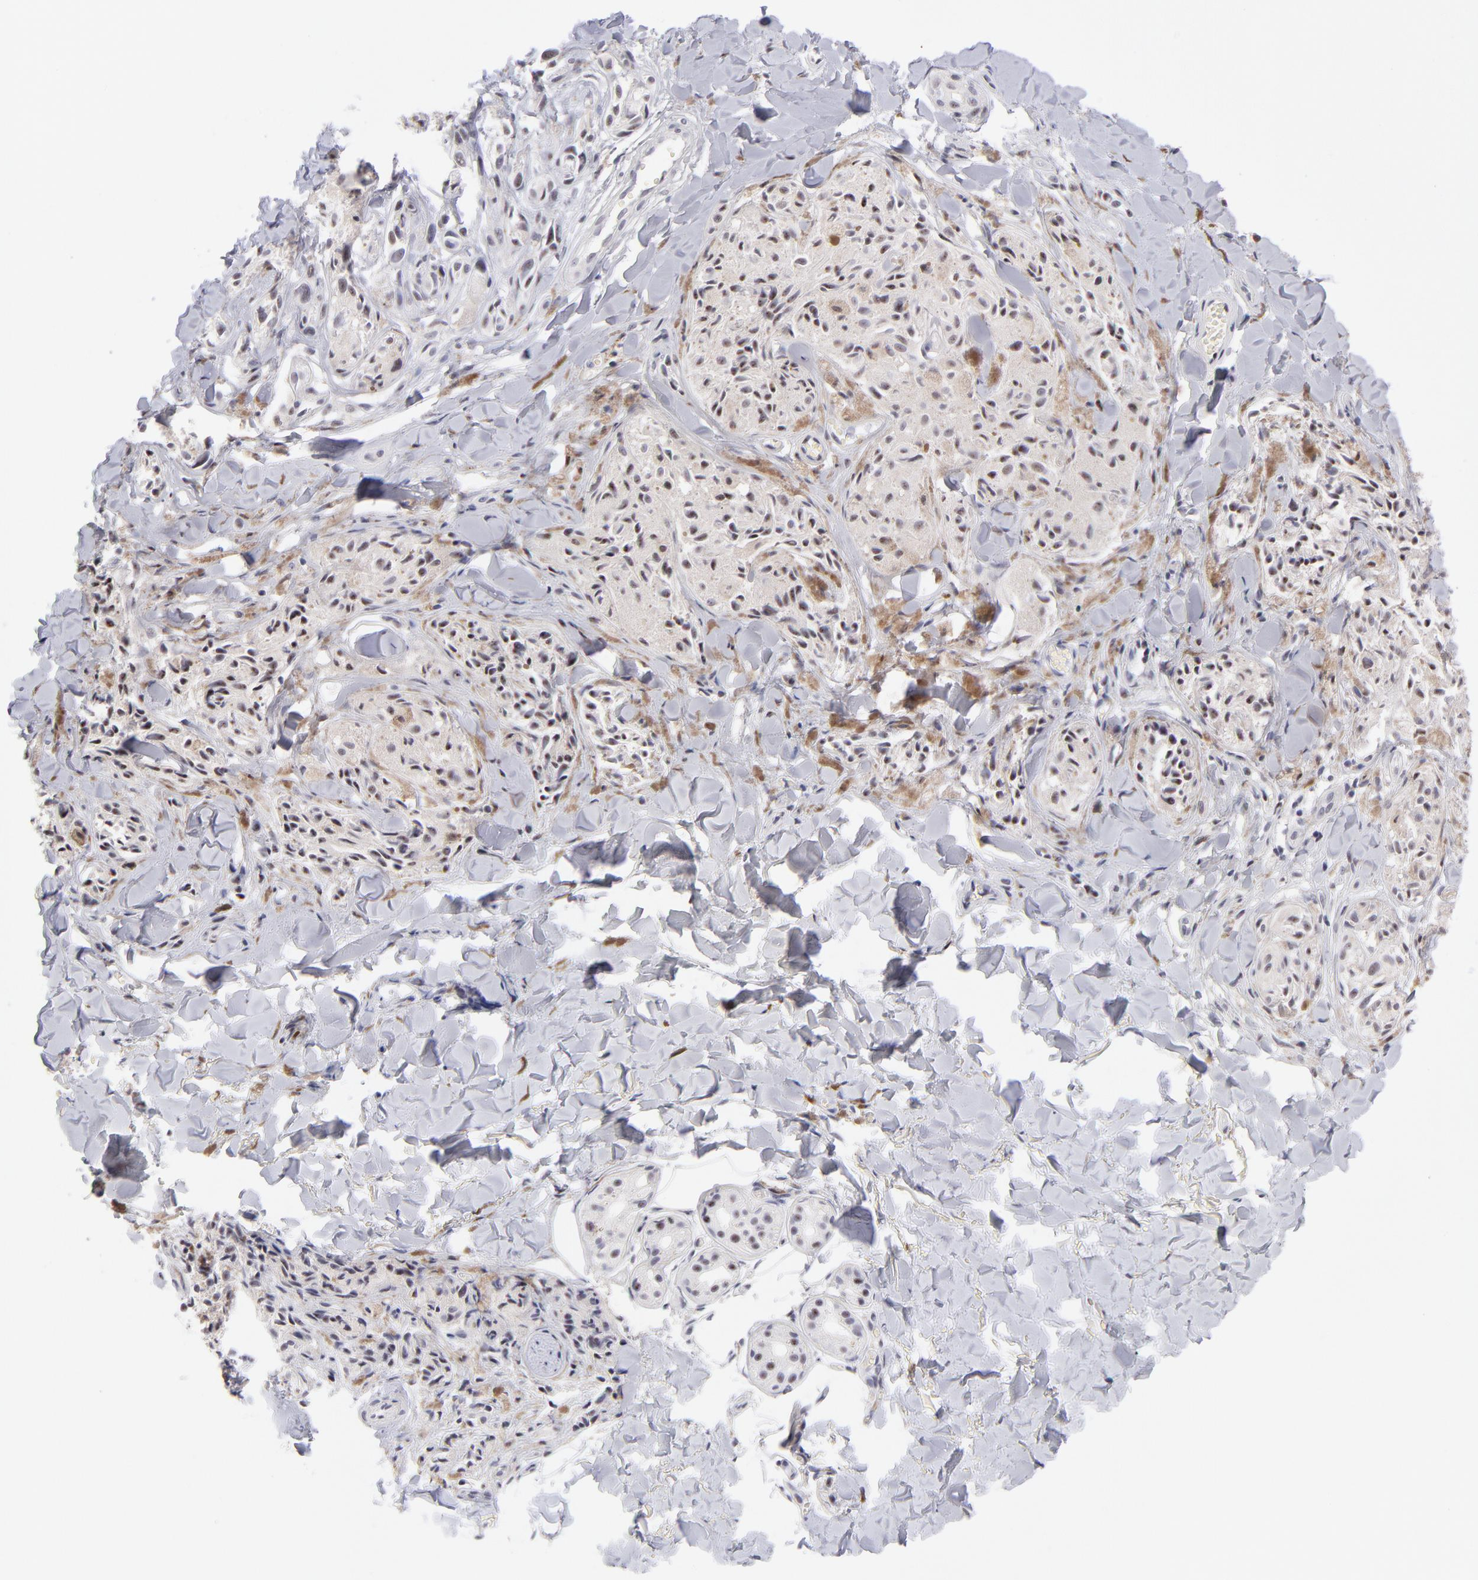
{"staining": {"intensity": "moderate", "quantity": ">75%", "location": "nuclear"}, "tissue": "melanoma", "cell_type": "Tumor cells", "image_type": "cancer", "snomed": [{"axis": "morphology", "description": "Malignant melanoma, Metastatic site"}, {"axis": "topography", "description": "Skin"}], "caption": "Moderate nuclear protein staining is appreciated in approximately >75% of tumor cells in melanoma. Using DAB (3,3'-diaminobenzidine) (brown) and hematoxylin (blue) stains, captured at high magnification using brightfield microscopy.", "gene": "CDC25C", "patient": {"sex": "female", "age": 66}}